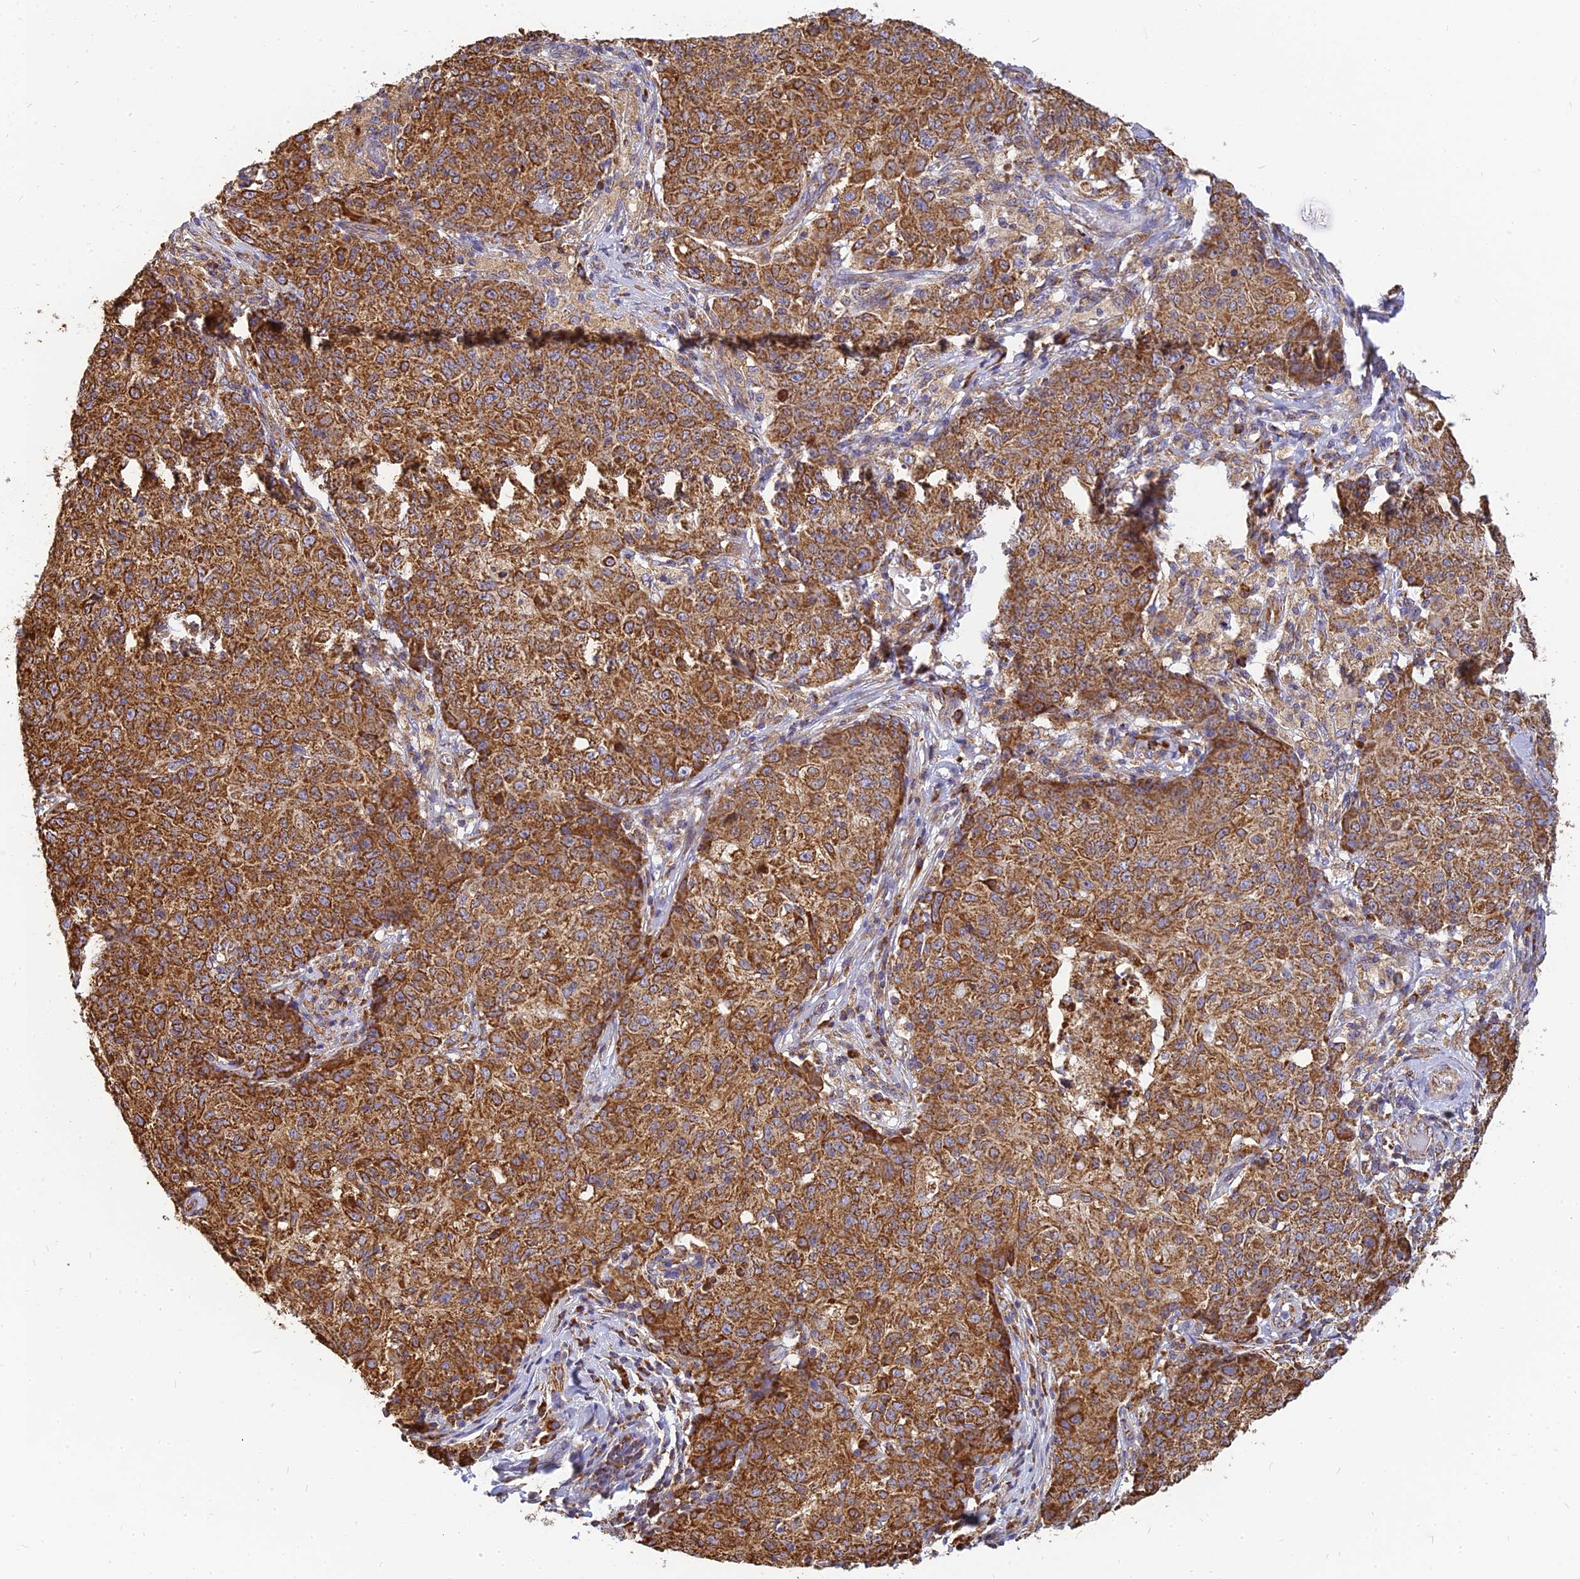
{"staining": {"intensity": "strong", "quantity": ">75%", "location": "cytoplasmic/membranous"}, "tissue": "ovarian cancer", "cell_type": "Tumor cells", "image_type": "cancer", "snomed": [{"axis": "morphology", "description": "Carcinoma, endometroid"}, {"axis": "topography", "description": "Ovary"}], "caption": "Protein expression by immunohistochemistry displays strong cytoplasmic/membranous positivity in approximately >75% of tumor cells in endometroid carcinoma (ovarian).", "gene": "THUMPD2", "patient": {"sex": "female", "age": 42}}